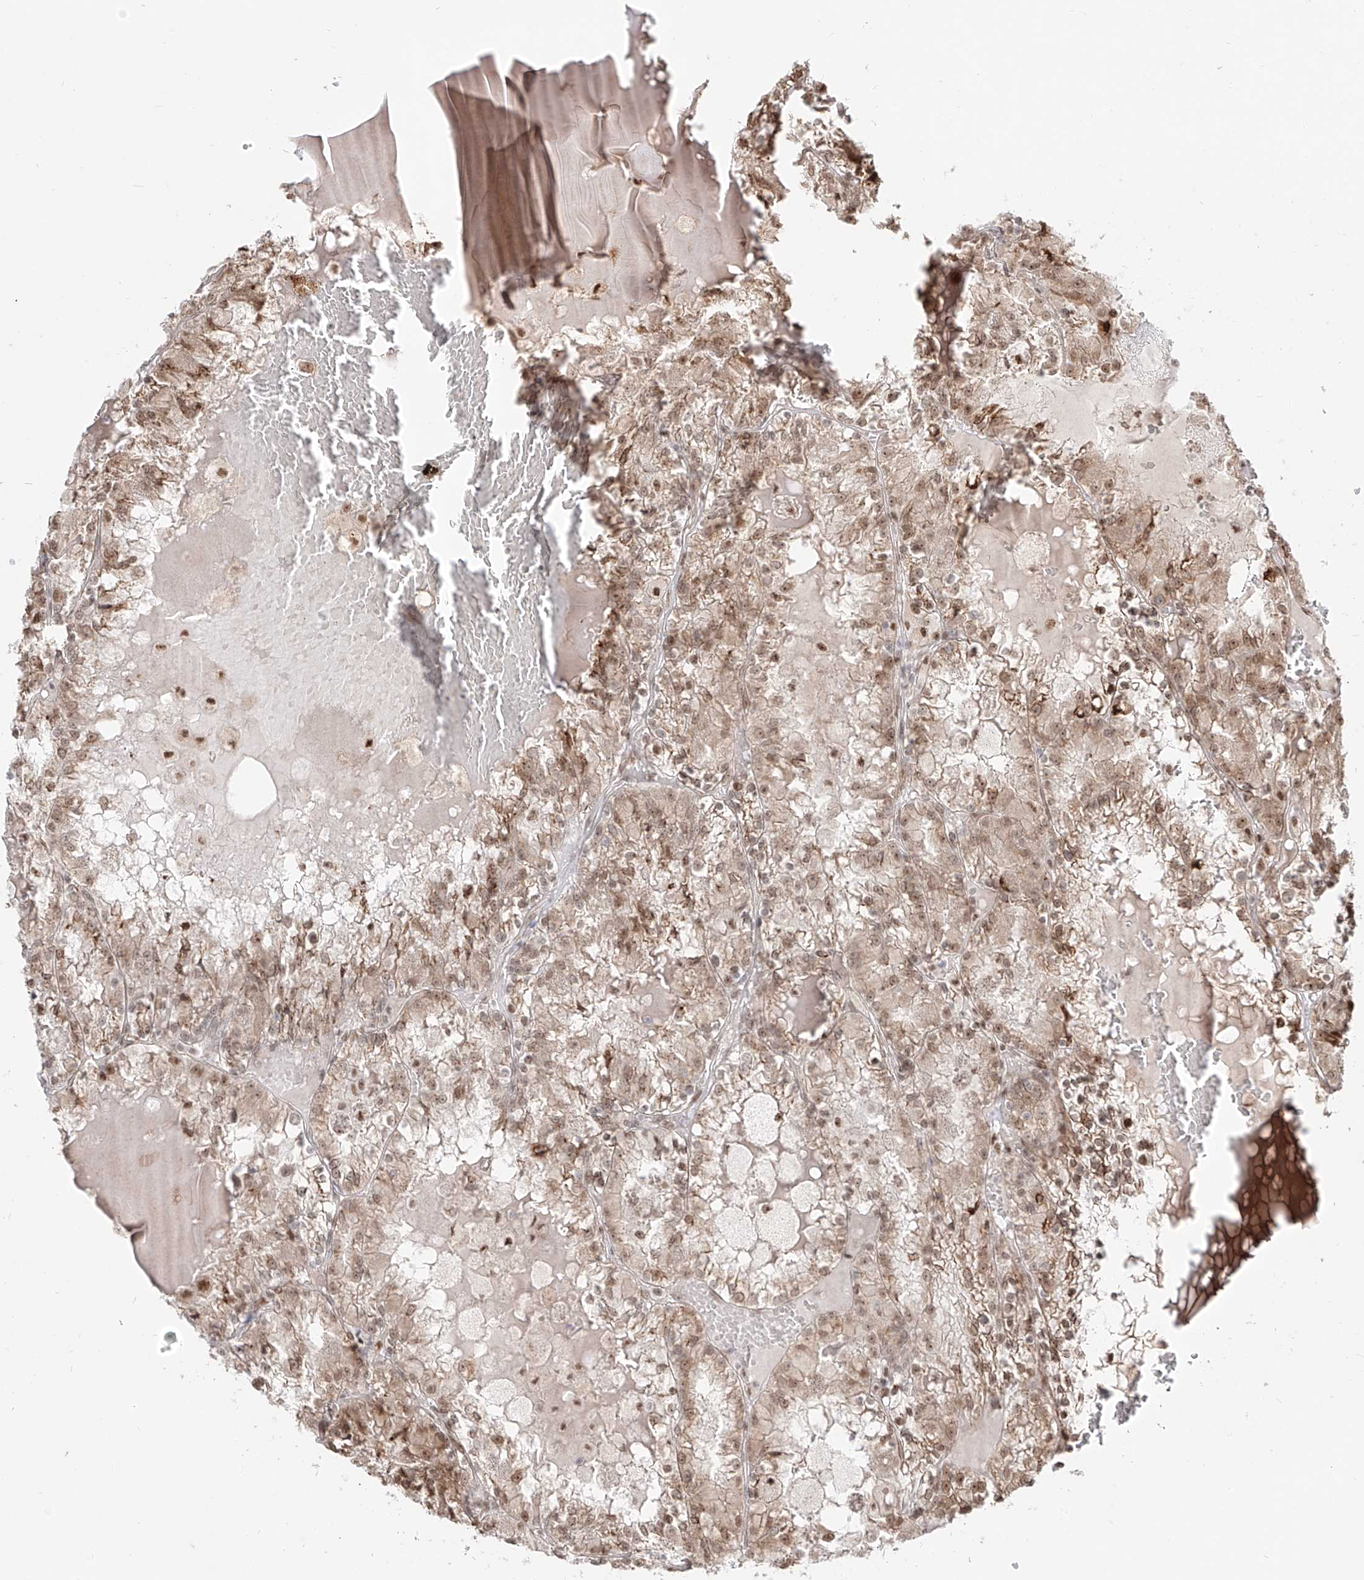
{"staining": {"intensity": "moderate", "quantity": ">75%", "location": "nuclear"}, "tissue": "renal cancer", "cell_type": "Tumor cells", "image_type": "cancer", "snomed": [{"axis": "morphology", "description": "Adenocarcinoma, NOS"}, {"axis": "topography", "description": "Kidney"}], "caption": "An immunohistochemistry micrograph of tumor tissue is shown. Protein staining in brown labels moderate nuclear positivity in renal cancer within tumor cells.", "gene": "ZNF710", "patient": {"sex": "female", "age": 56}}